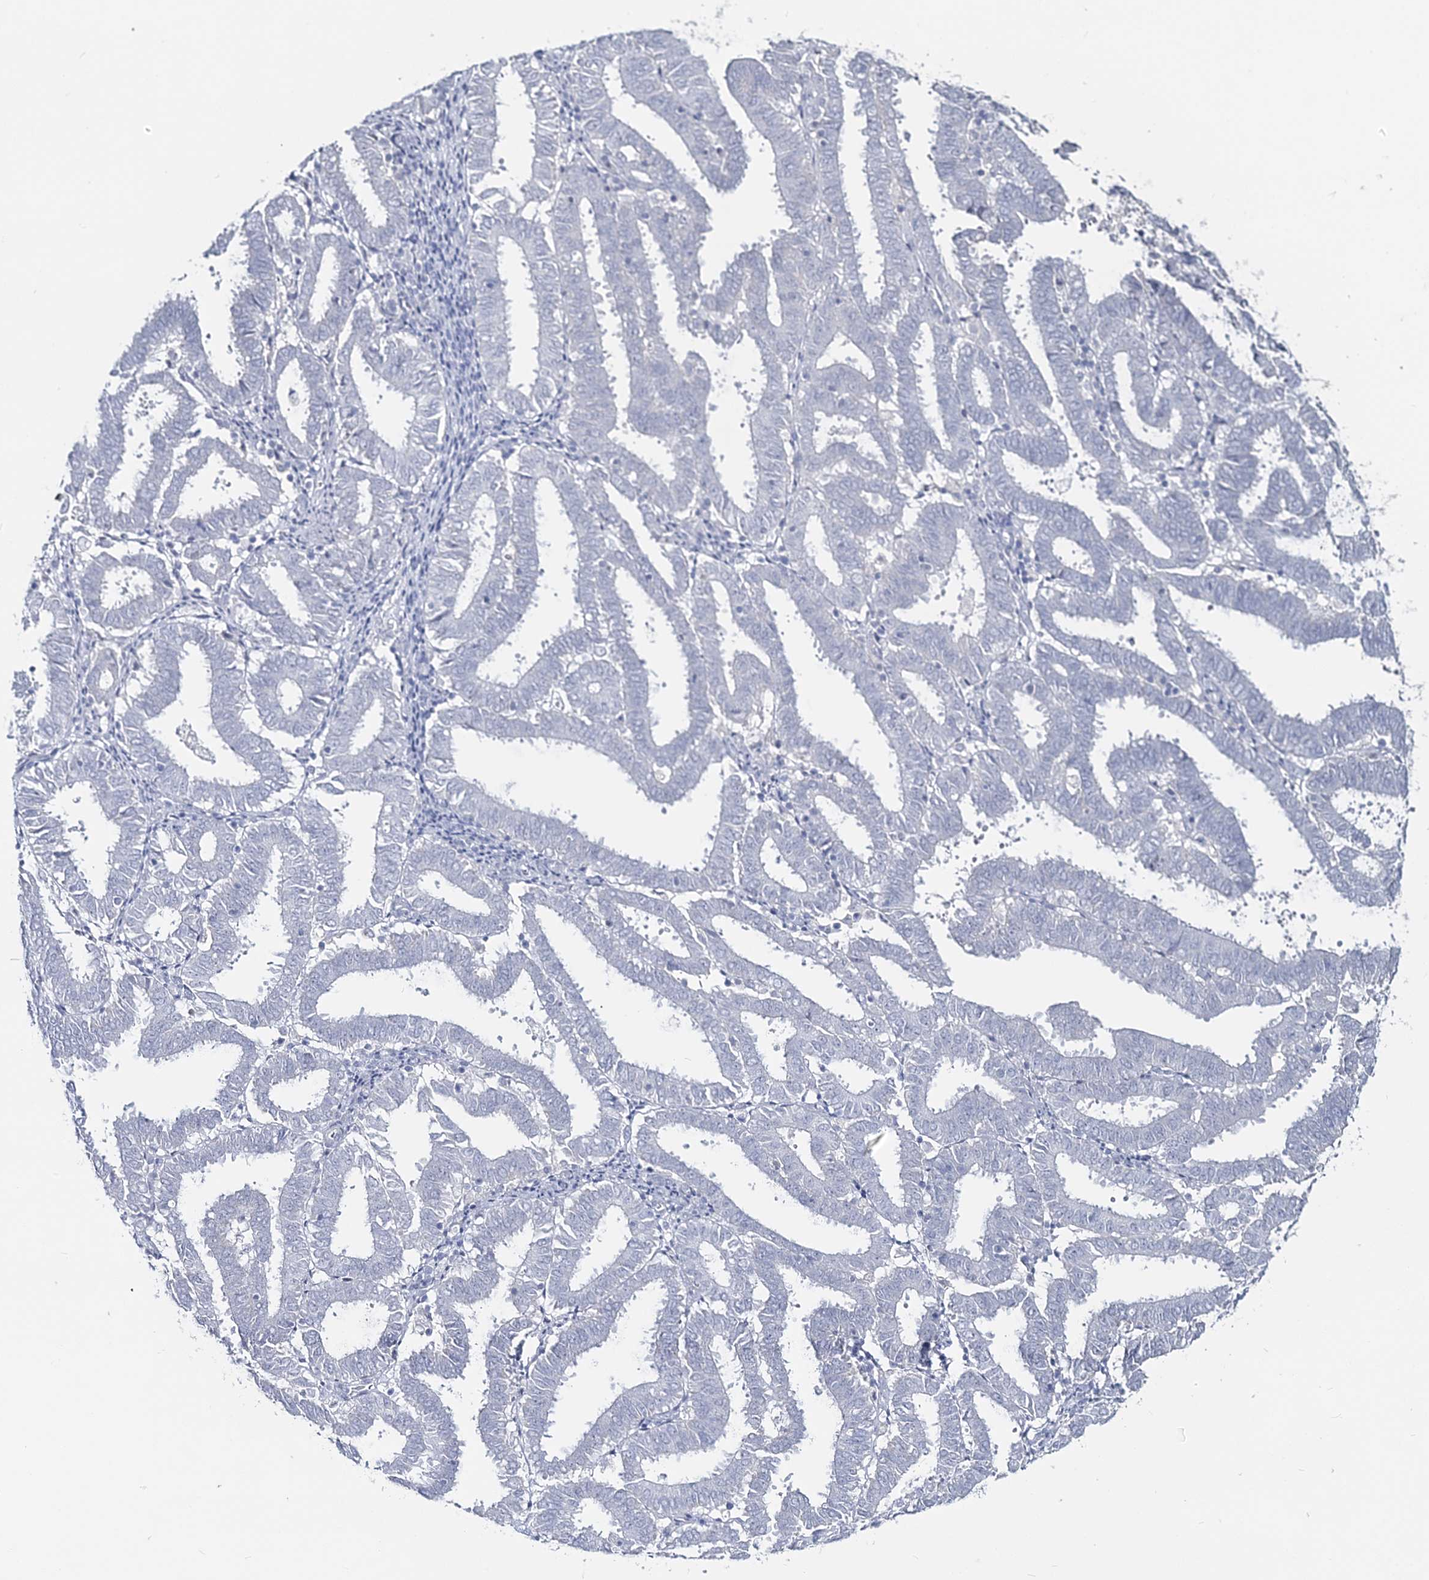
{"staining": {"intensity": "negative", "quantity": "none", "location": "none"}, "tissue": "endometrial cancer", "cell_type": "Tumor cells", "image_type": "cancer", "snomed": [{"axis": "morphology", "description": "Adenocarcinoma, NOS"}, {"axis": "topography", "description": "Uterus"}], "caption": "The immunohistochemistry histopathology image has no significant positivity in tumor cells of endometrial cancer (adenocarcinoma) tissue.", "gene": "CYP3A4", "patient": {"sex": "female", "age": 83}}